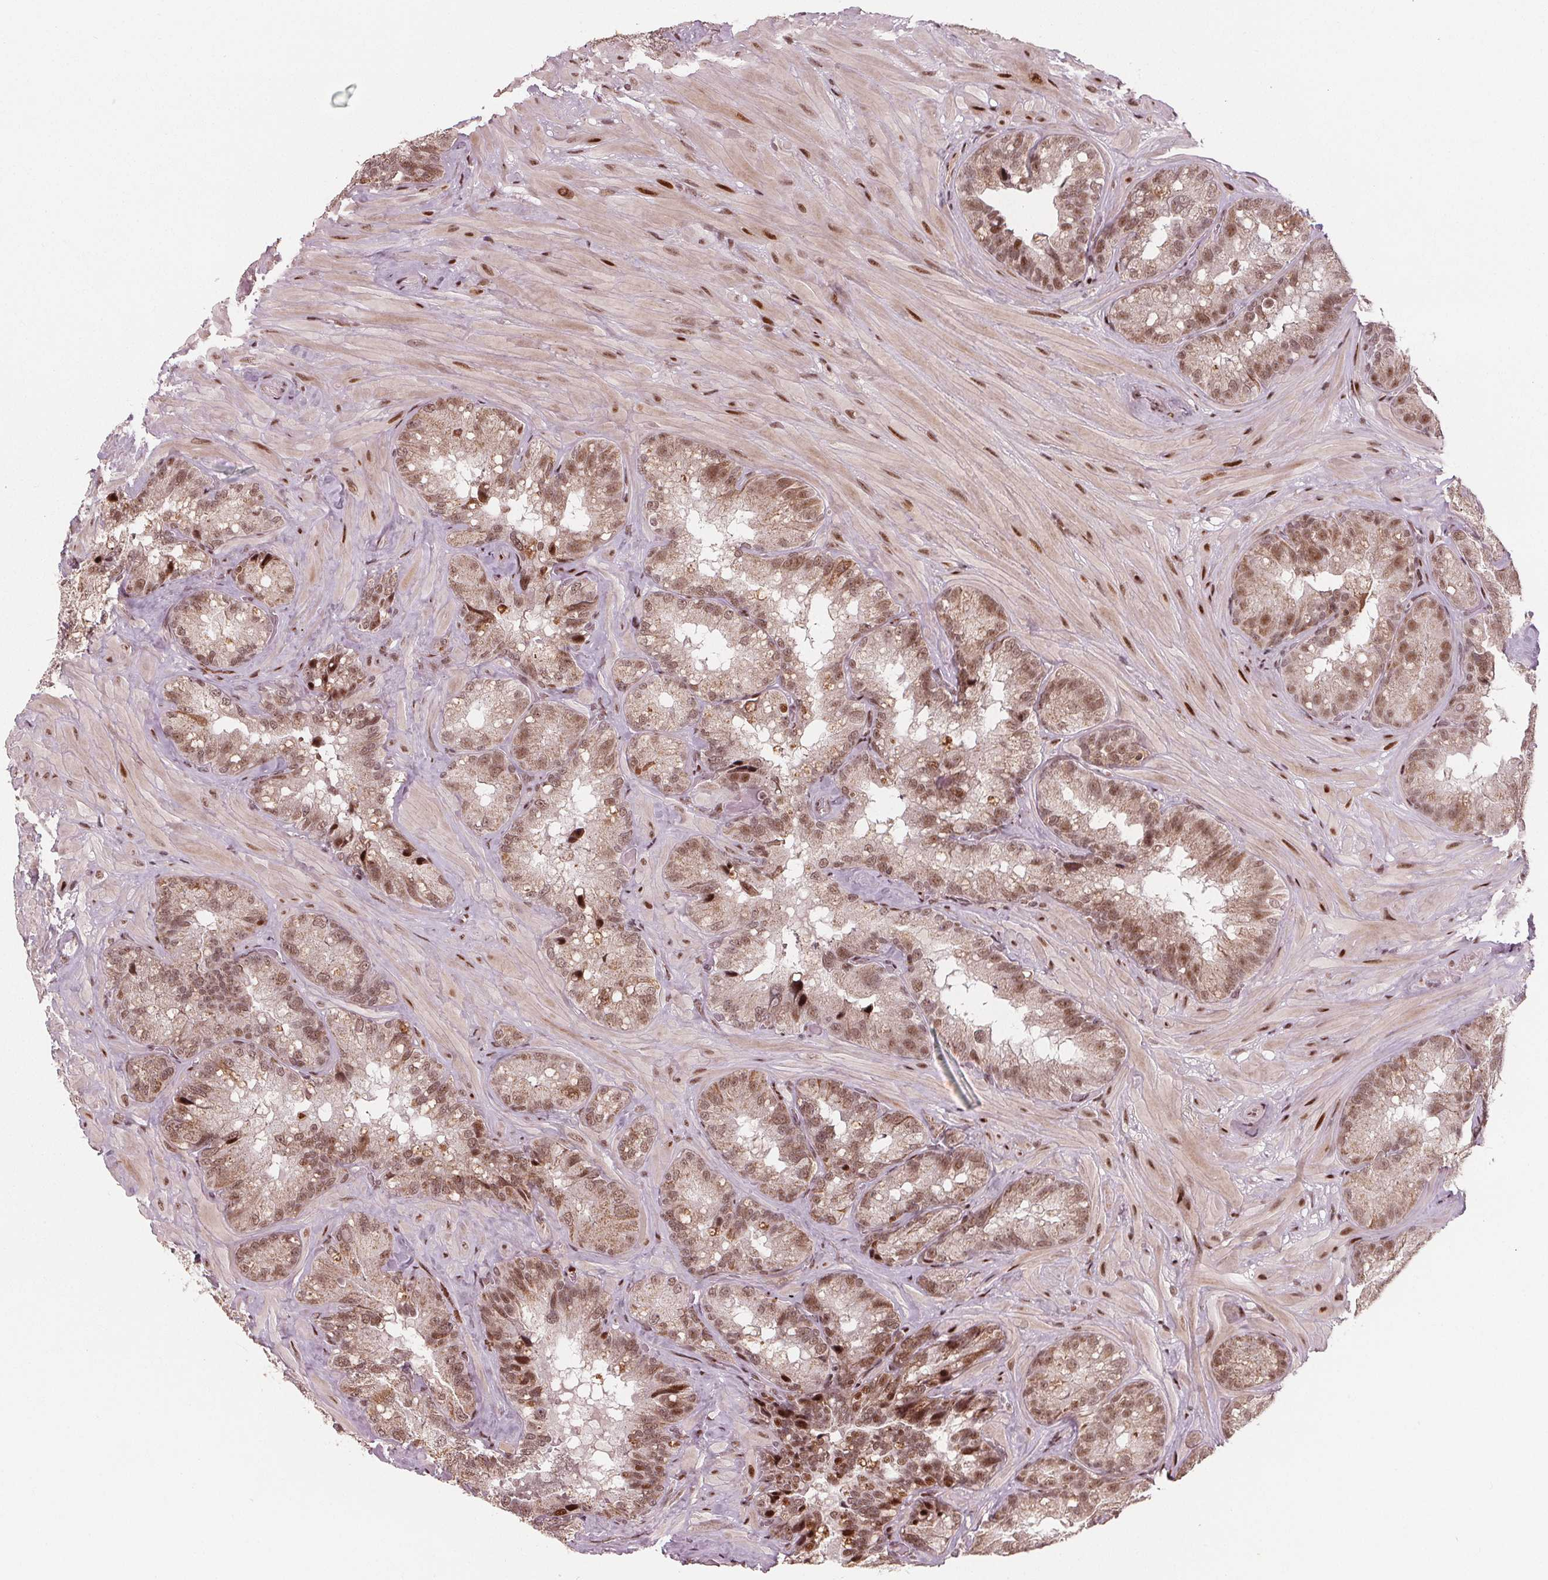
{"staining": {"intensity": "moderate", "quantity": ">75%", "location": "cytoplasmic/membranous,nuclear"}, "tissue": "seminal vesicle", "cell_type": "Glandular cells", "image_type": "normal", "snomed": [{"axis": "morphology", "description": "Normal tissue, NOS"}, {"axis": "topography", "description": "Seminal veicle"}], "caption": "Glandular cells exhibit medium levels of moderate cytoplasmic/membranous,nuclear expression in about >75% of cells in unremarkable human seminal vesicle. The protein is stained brown, and the nuclei are stained in blue (DAB IHC with brightfield microscopy, high magnification).", "gene": "SNRNP35", "patient": {"sex": "male", "age": 60}}